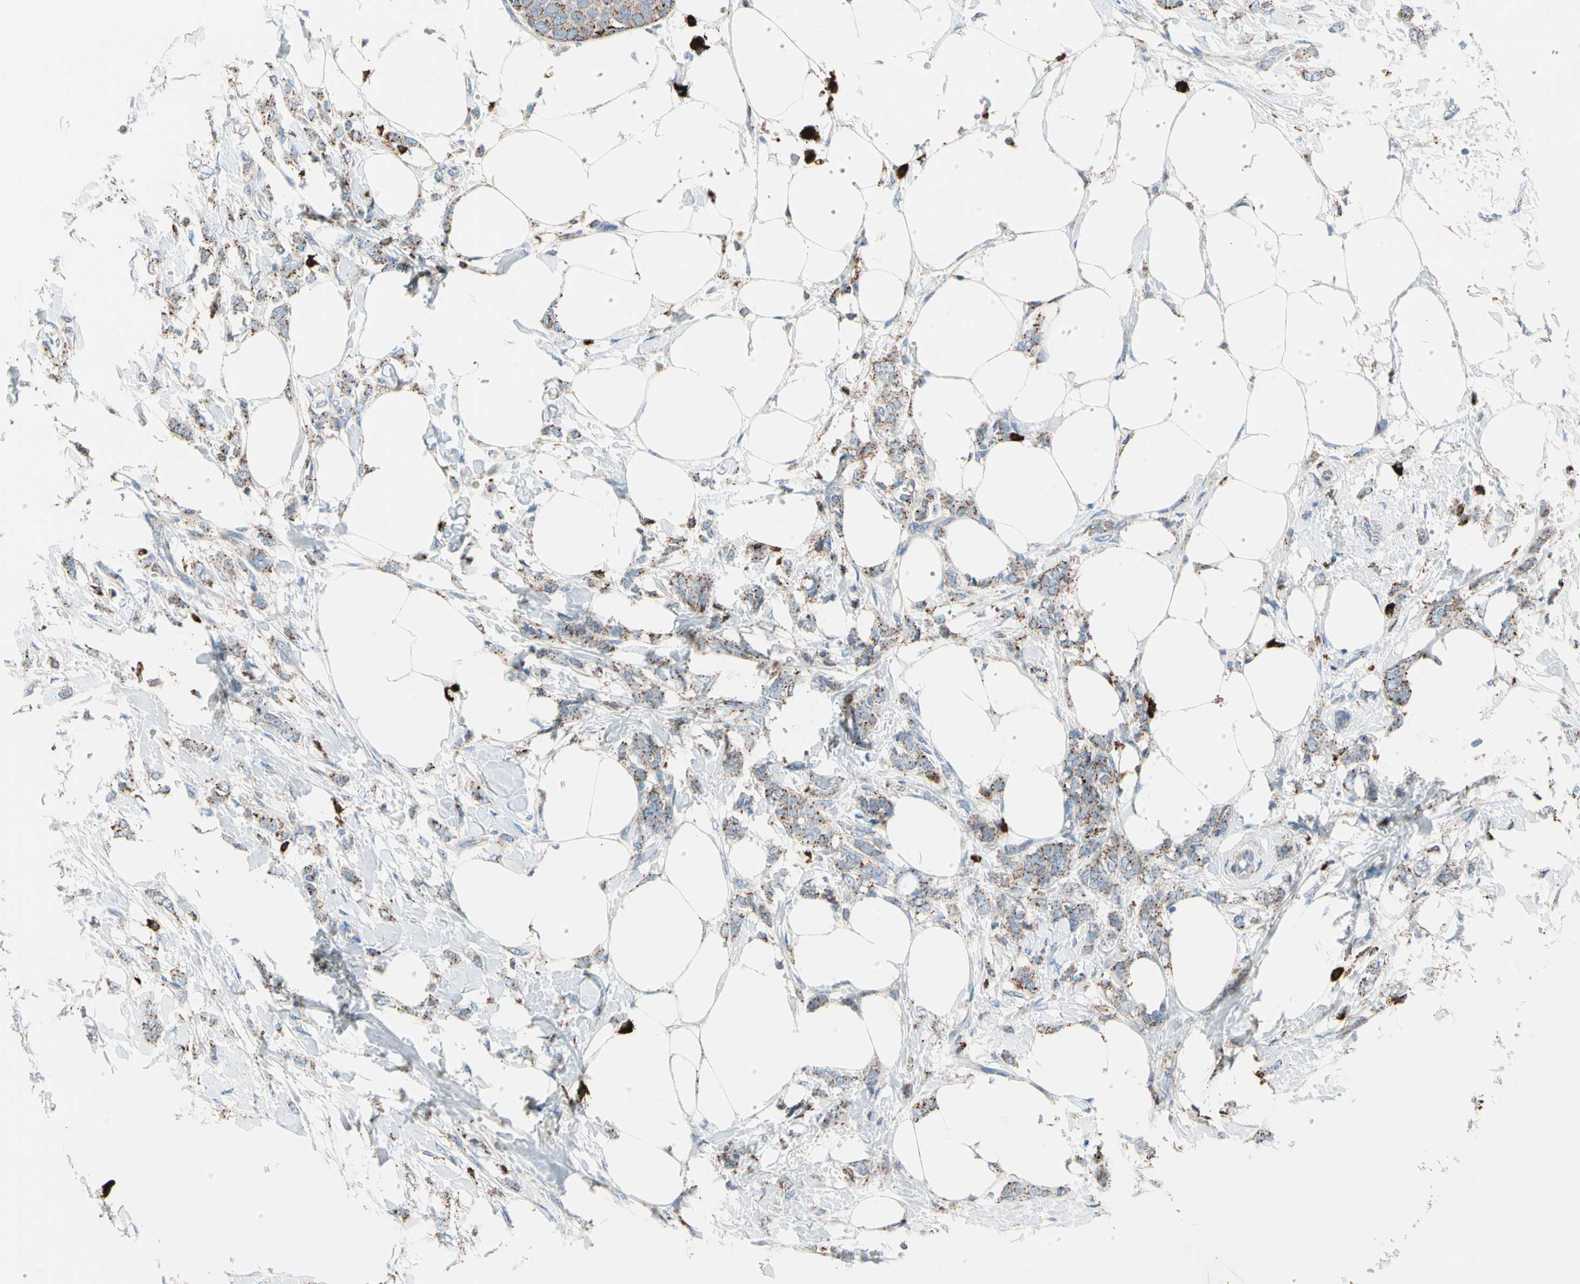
{"staining": {"intensity": "strong", "quantity": ">75%", "location": "cytoplasmic/membranous"}, "tissue": "breast cancer", "cell_type": "Tumor cells", "image_type": "cancer", "snomed": [{"axis": "morphology", "description": "Lobular carcinoma, in situ"}, {"axis": "morphology", "description": "Lobular carcinoma"}, {"axis": "topography", "description": "Breast"}], "caption": "There is high levels of strong cytoplasmic/membranous staining in tumor cells of lobular carcinoma (breast), as demonstrated by immunohistochemical staining (brown color).", "gene": "GM2A", "patient": {"sex": "female", "age": 41}}